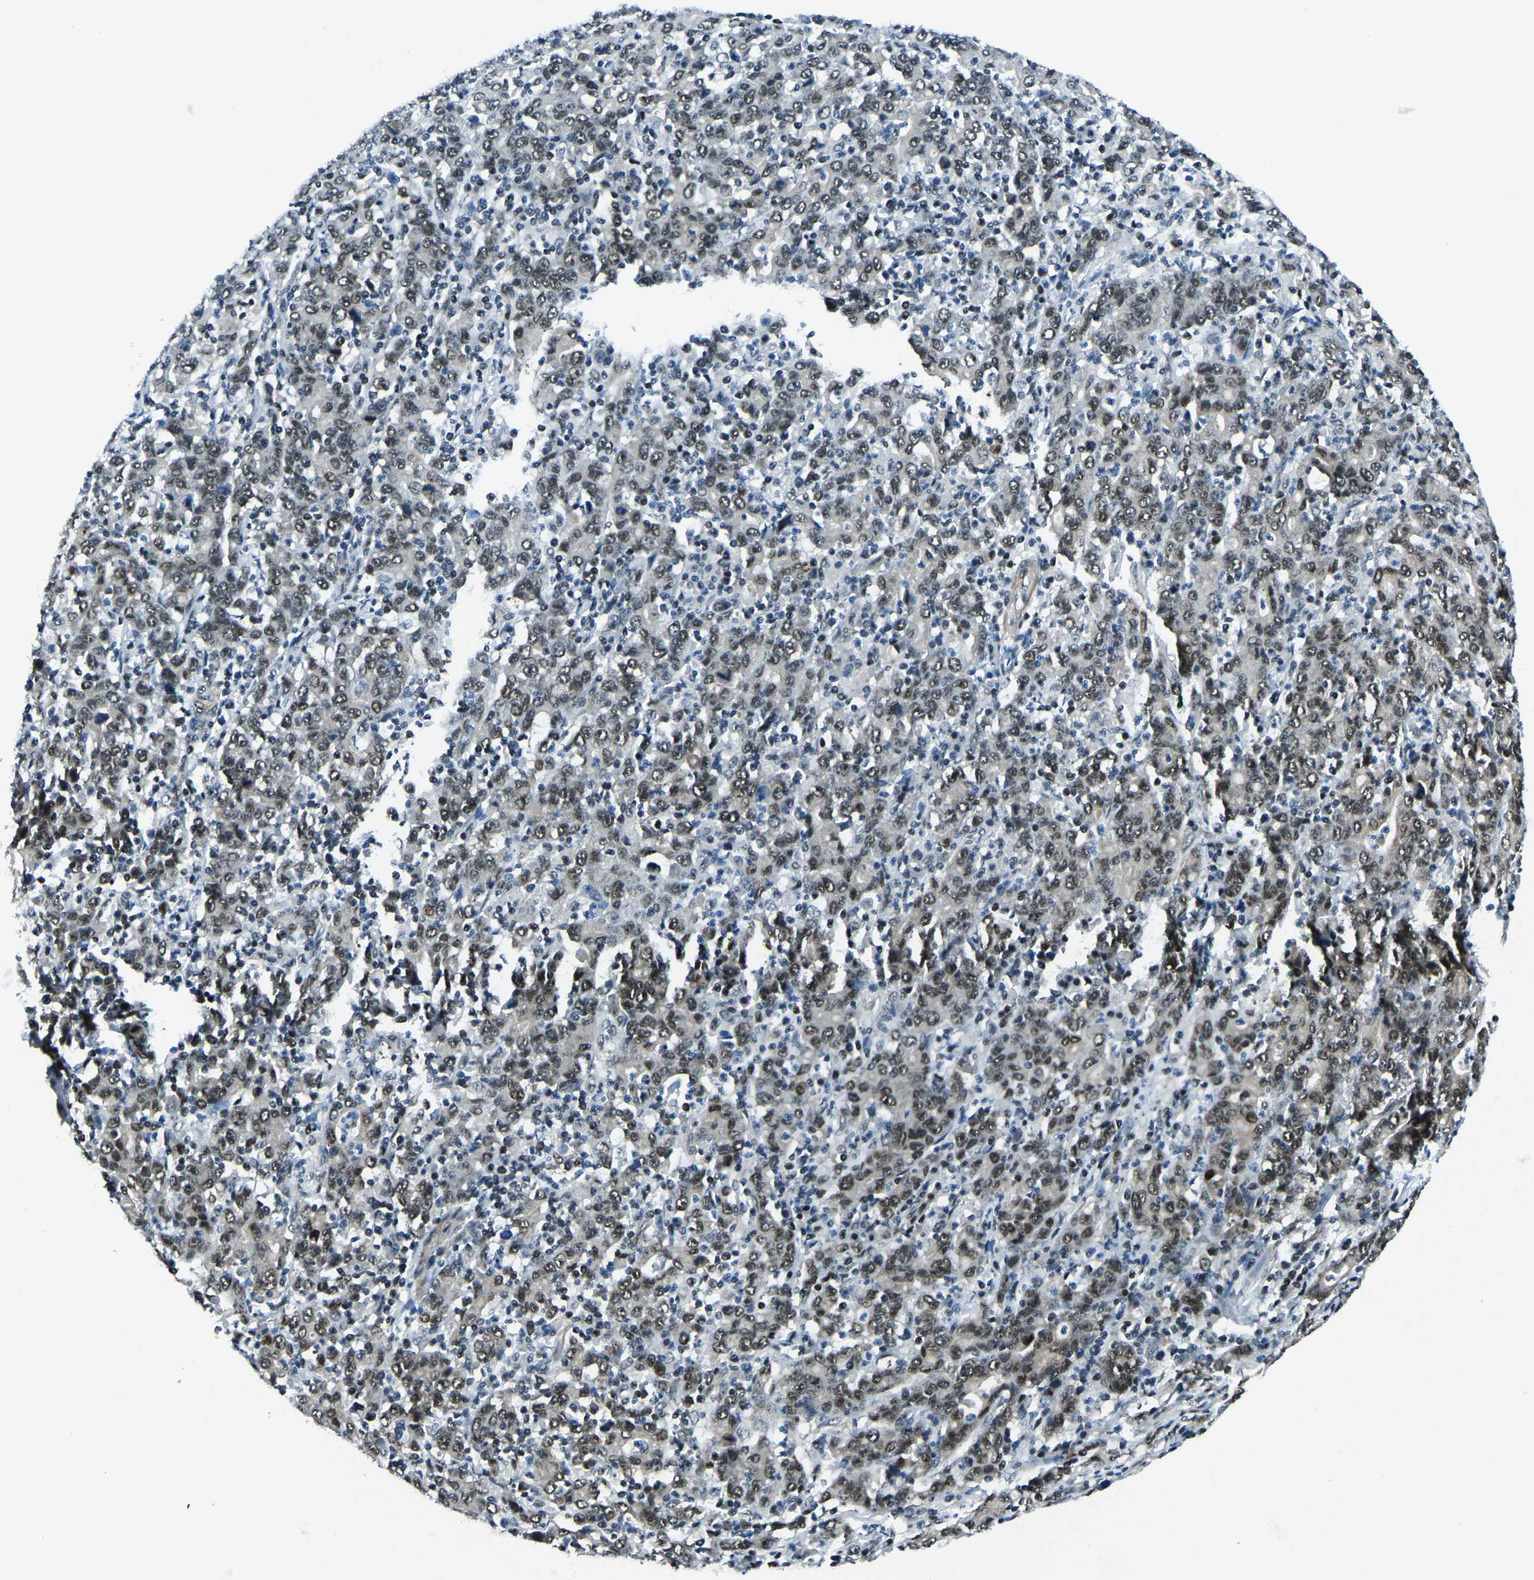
{"staining": {"intensity": "moderate", "quantity": ">75%", "location": "nuclear"}, "tissue": "stomach cancer", "cell_type": "Tumor cells", "image_type": "cancer", "snomed": [{"axis": "morphology", "description": "Adenocarcinoma, NOS"}, {"axis": "topography", "description": "Stomach, upper"}], "caption": "Protein staining of stomach adenocarcinoma tissue reveals moderate nuclear expression in about >75% of tumor cells.", "gene": "PRCC", "patient": {"sex": "male", "age": 69}}